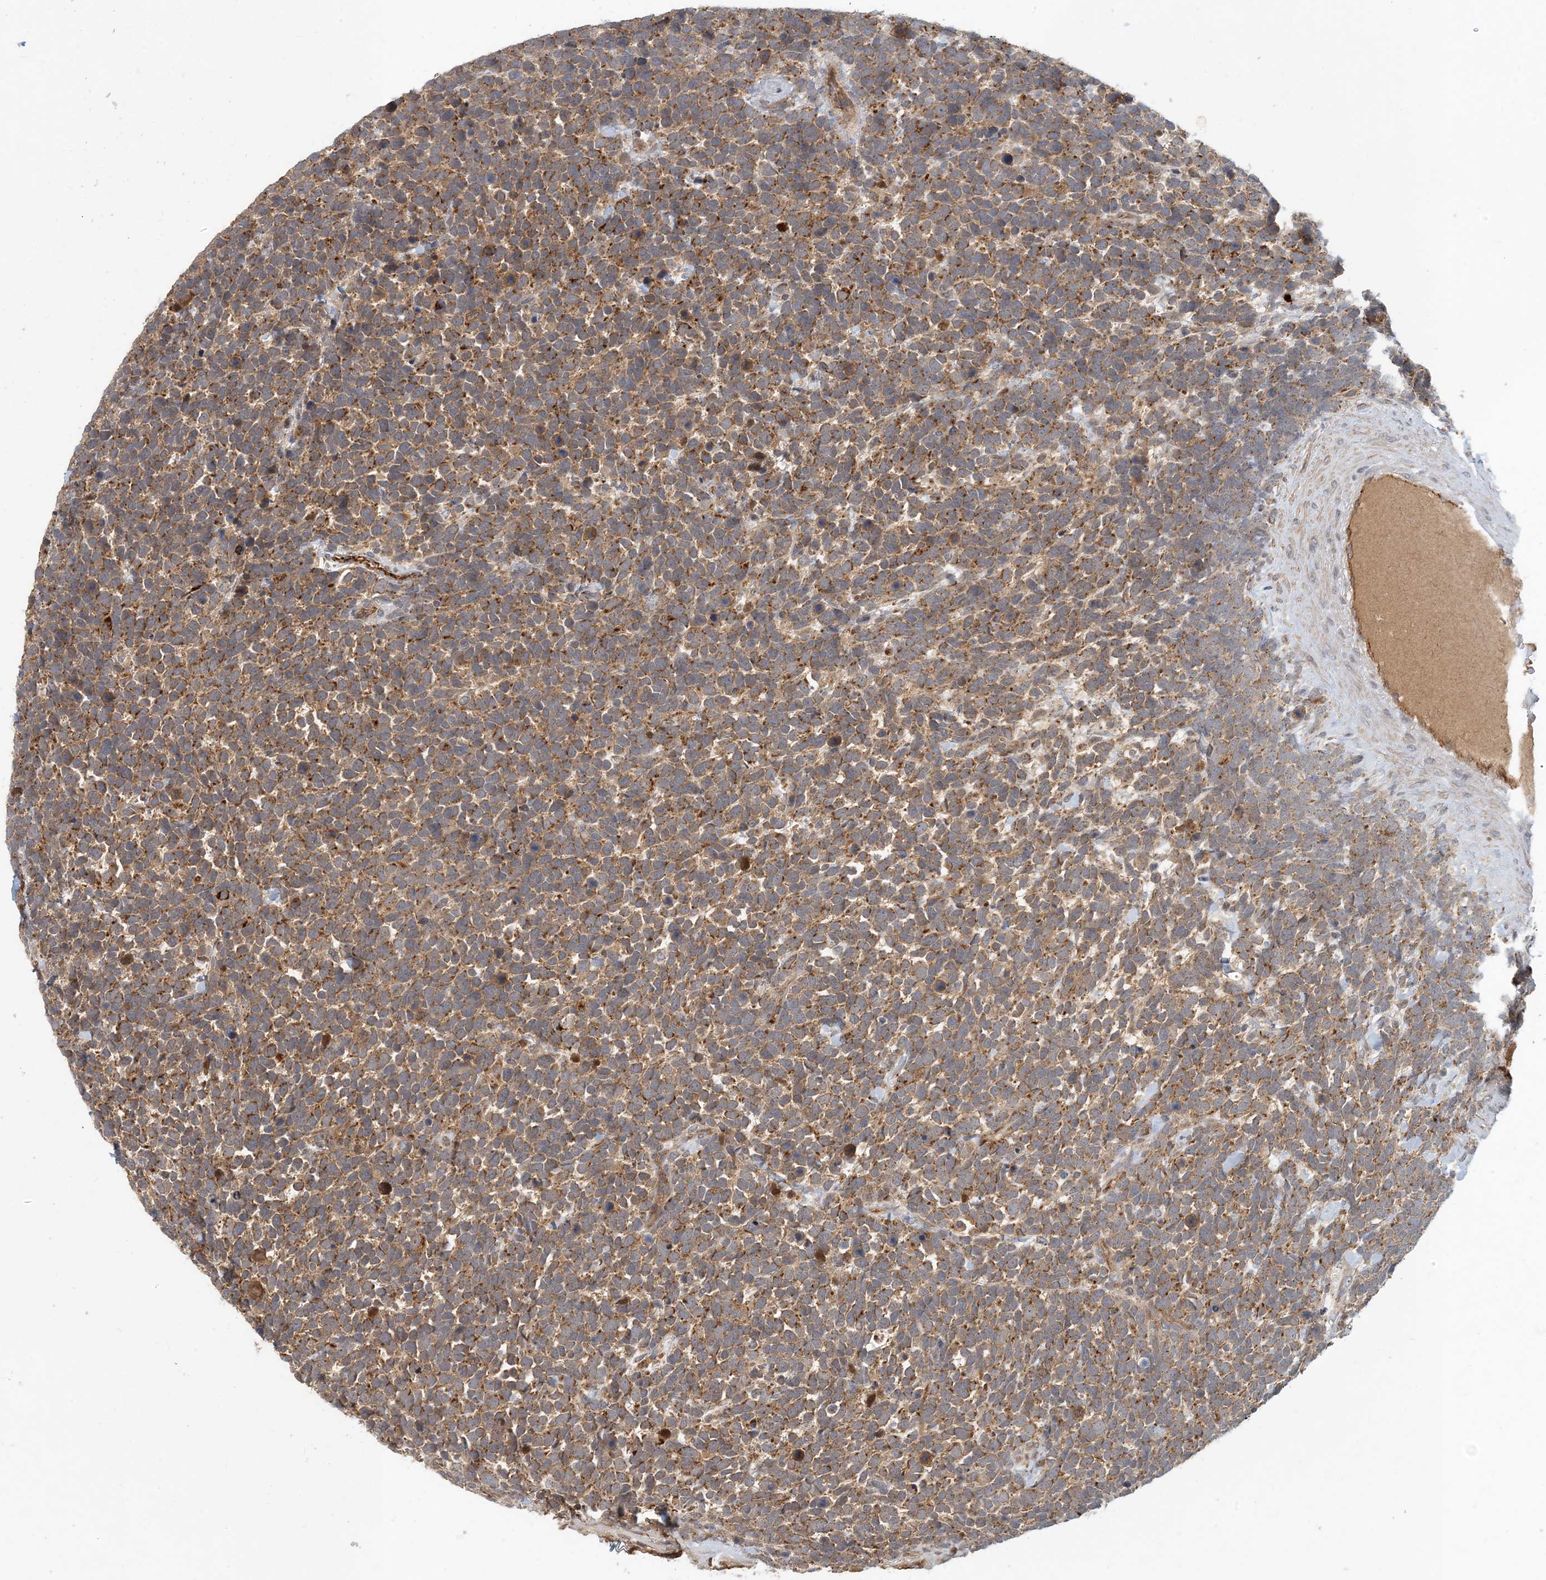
{"staining": {"intensity": "moderate", "quantity": ">75%", "location": "cytoplasmic/membranous"}, "tissue": "urothelial cancer", "cell_type": "Tumor cells", "image_type": "cancer", "snomed": [{"axis": "morphology", "description": "Urothelial carcinoma, High grade"}, {"axis": "topography", "description": "Urinary bladder"}], "caption": "Approximately >75% of tumor cells in human urothelial cancer exhibit moderate cytoplasmic/membranous protein positivity as visualized by brown immunohistochemical staining.", "gene": "ZBTB3", "patient": {"sex": "female", "age": 82}}